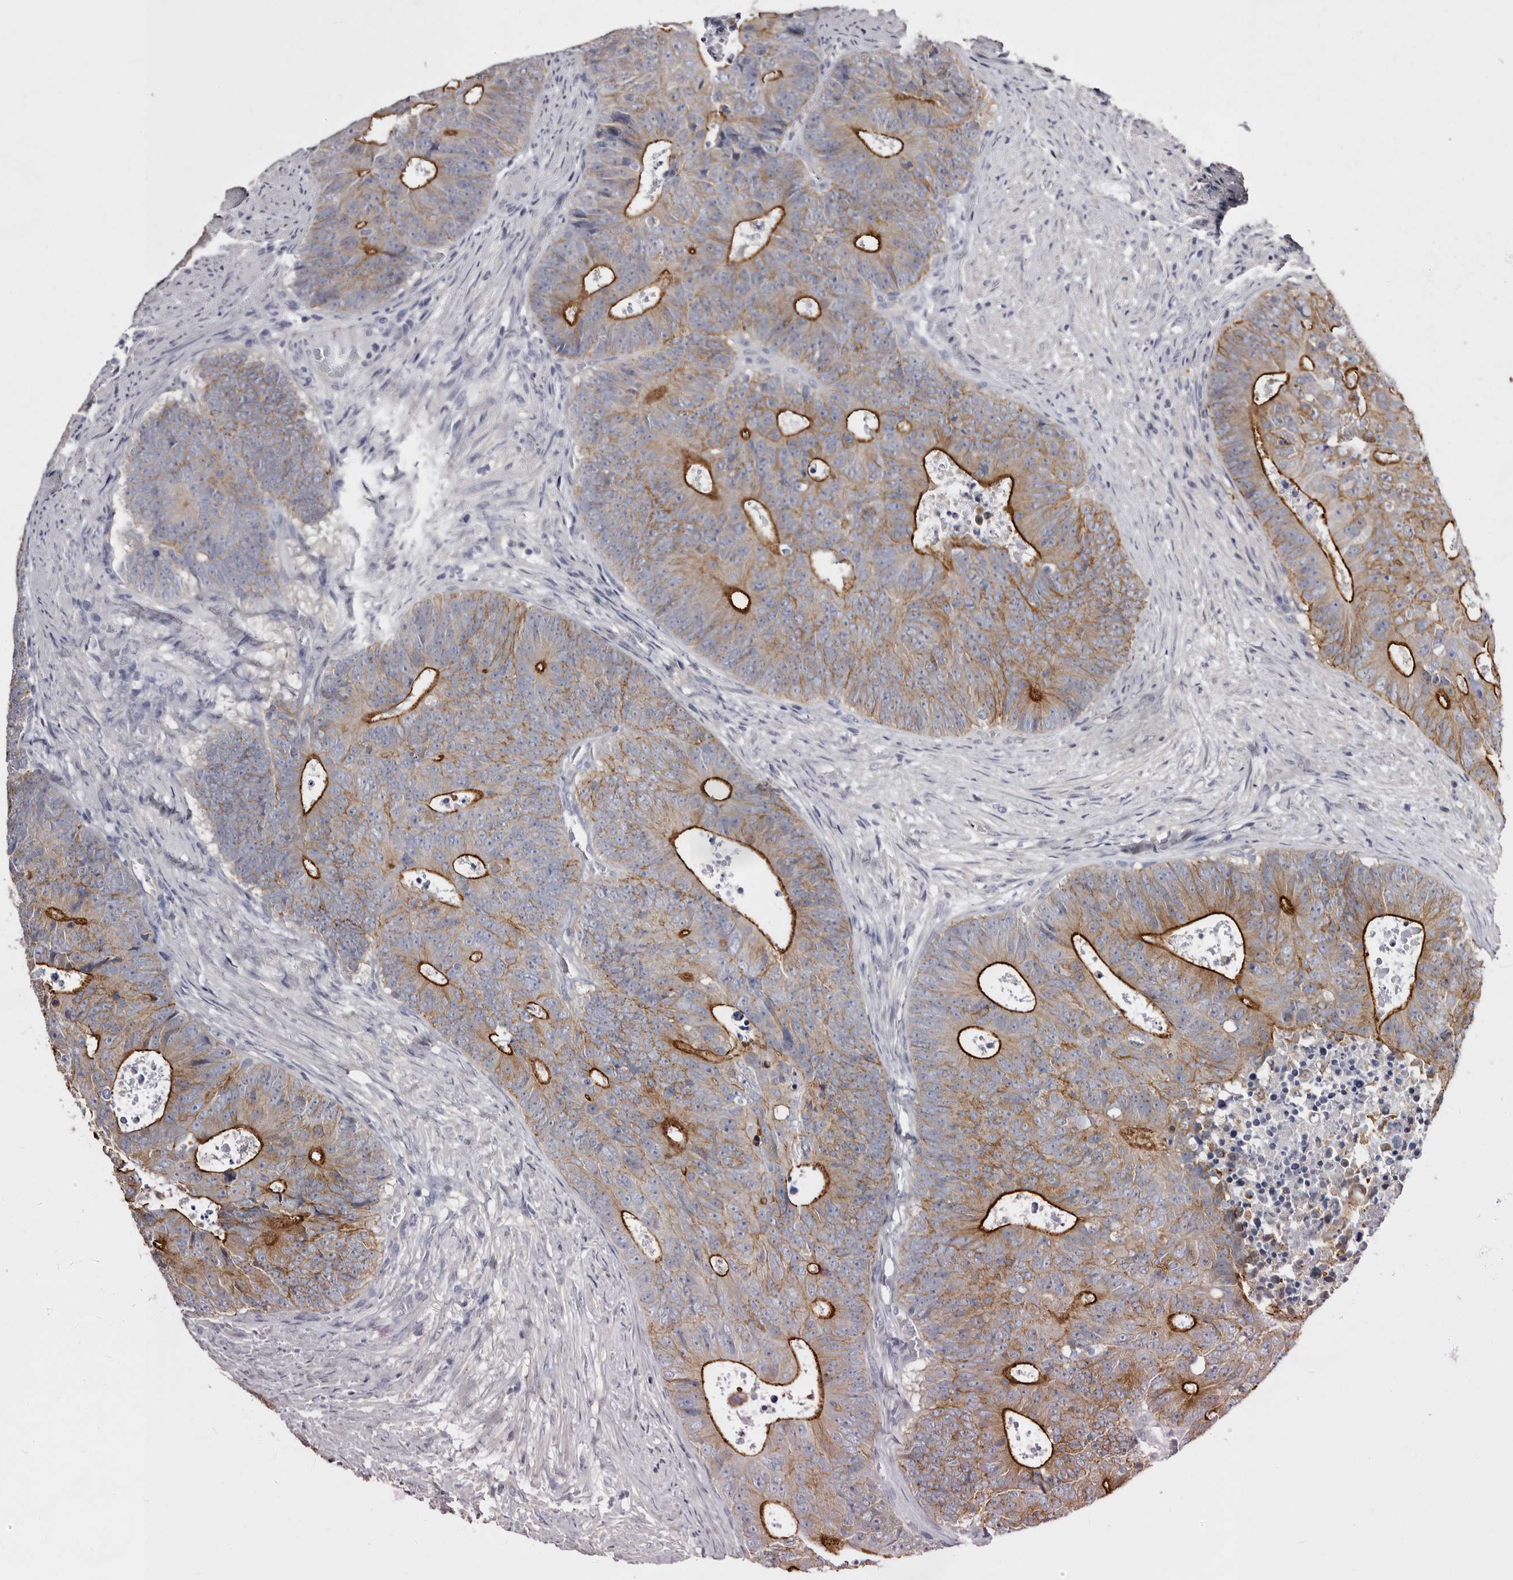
{"staining": {"intensity": "moderate", "quantity": "25%-75%", "location": "cytoplasmic/membranous"}, "tissue": "colorectal cancer", "cell_type": "Tumor cells", "image_type": "cancer", "snomed": [{"axis": "morphology", "description": "Adenocarcinoma, NOS"}, {"axis": "topography", "description": "Colon"}], "caption": "Colorectal cancer (adenocarcinoma) stained for a protein (brown) exhibits moderate cytoplasmic/membranous positive expression in approximately 25%-75% of tumor cells.", "gene": "LAD1", "patient": {"sex": "male", "age": 87}}